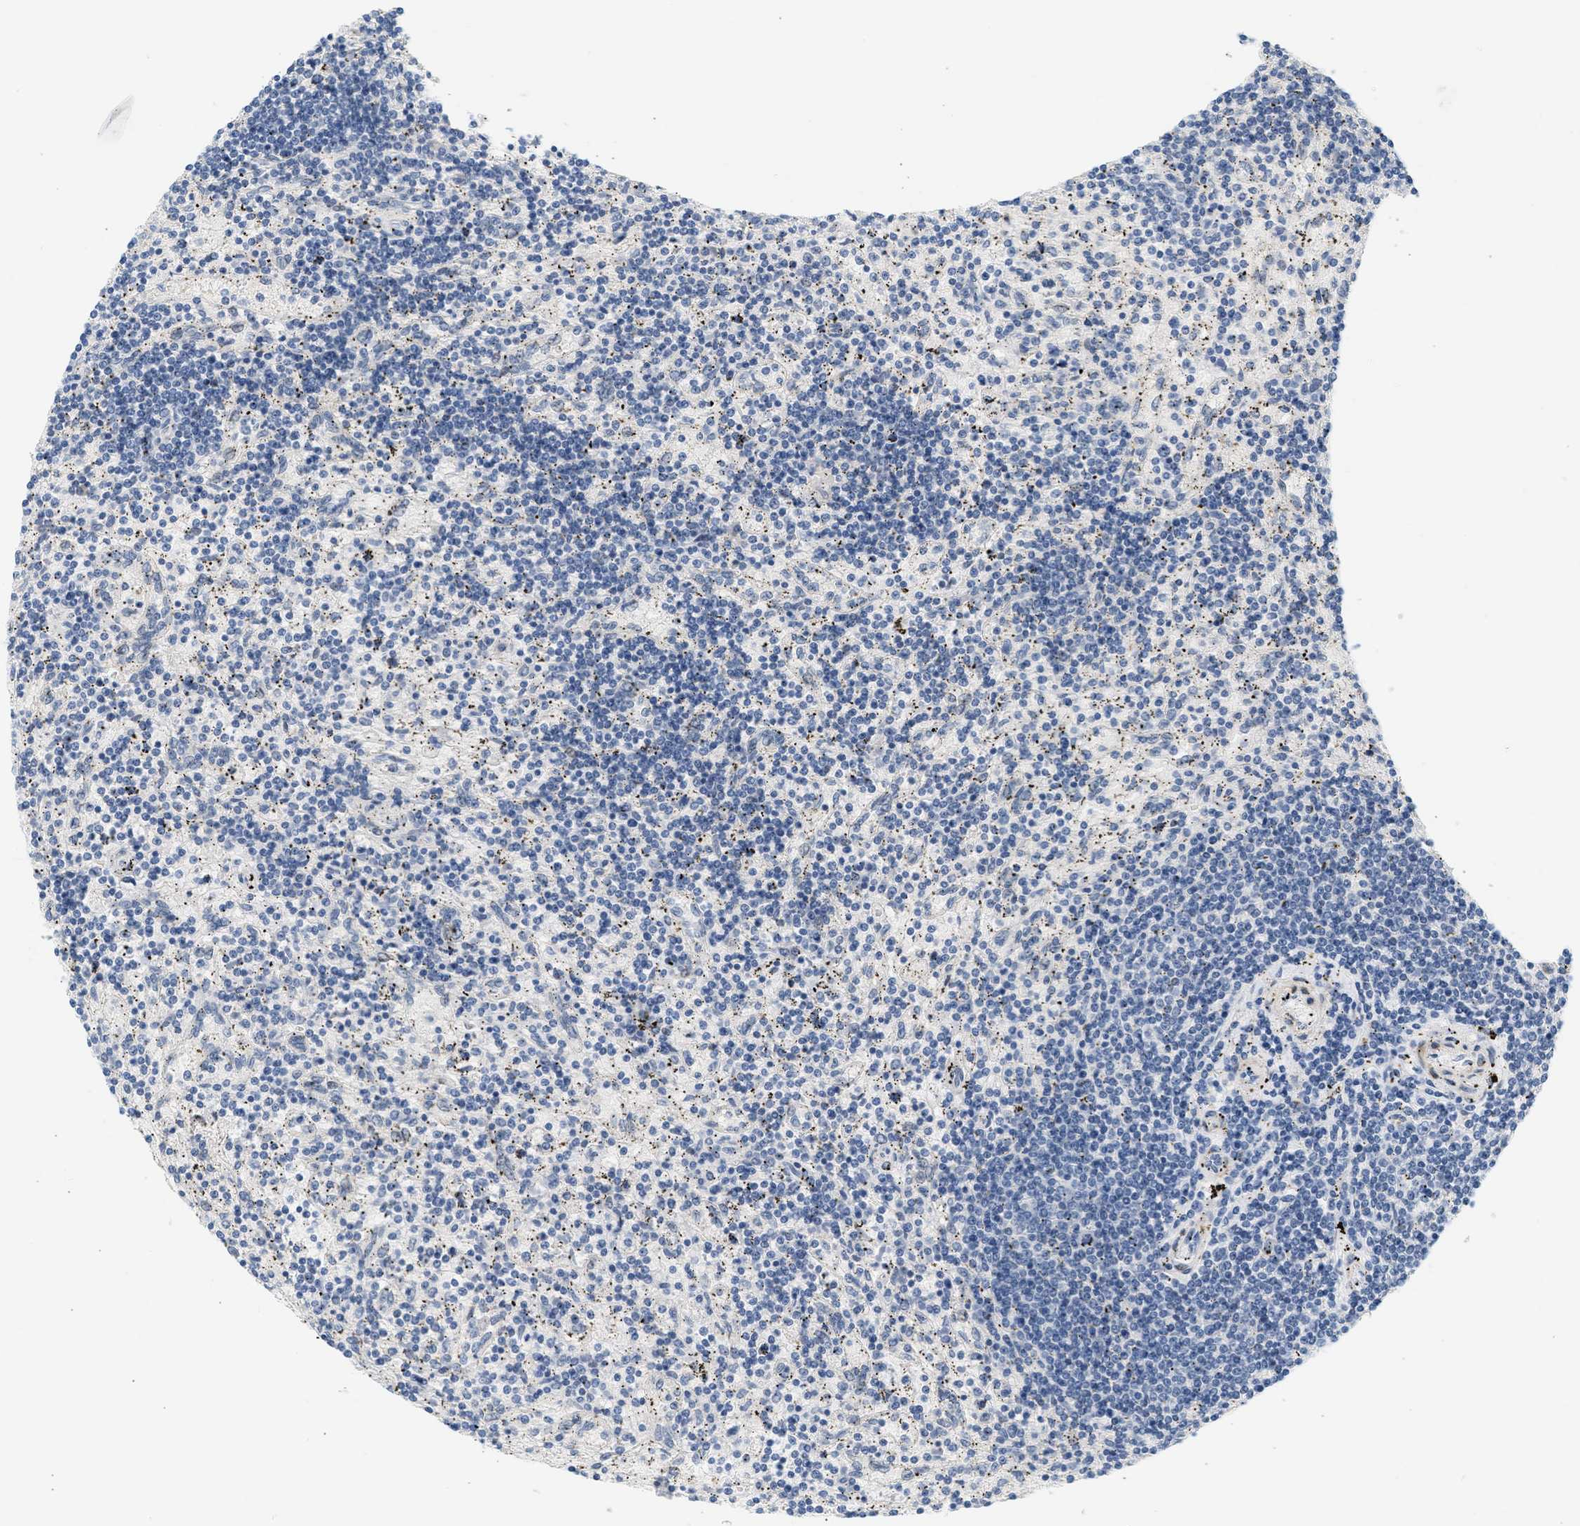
{"staining": {"intensity": "negative", "quantity": "none", "location": "none"}, "tissue": "lymphoma", "cell_type": "Tumor cells", "image_type": "cancer", "snomed": [{"axis": "morphology", "description": "Malignant lymphoma, non-Hodgkin's type, Low grade"}, {"axis": "topography", "description": "Spleen"}], "caption": "Low-grade malignant lymphoma, non-Hodgkin's type was stained to show a protein in brown. There is no significant expression in tumor cells. (DAB IHC, high magnification).", "gene": "SLC30A7", "patient": {"sex": "male", "age": 76}}